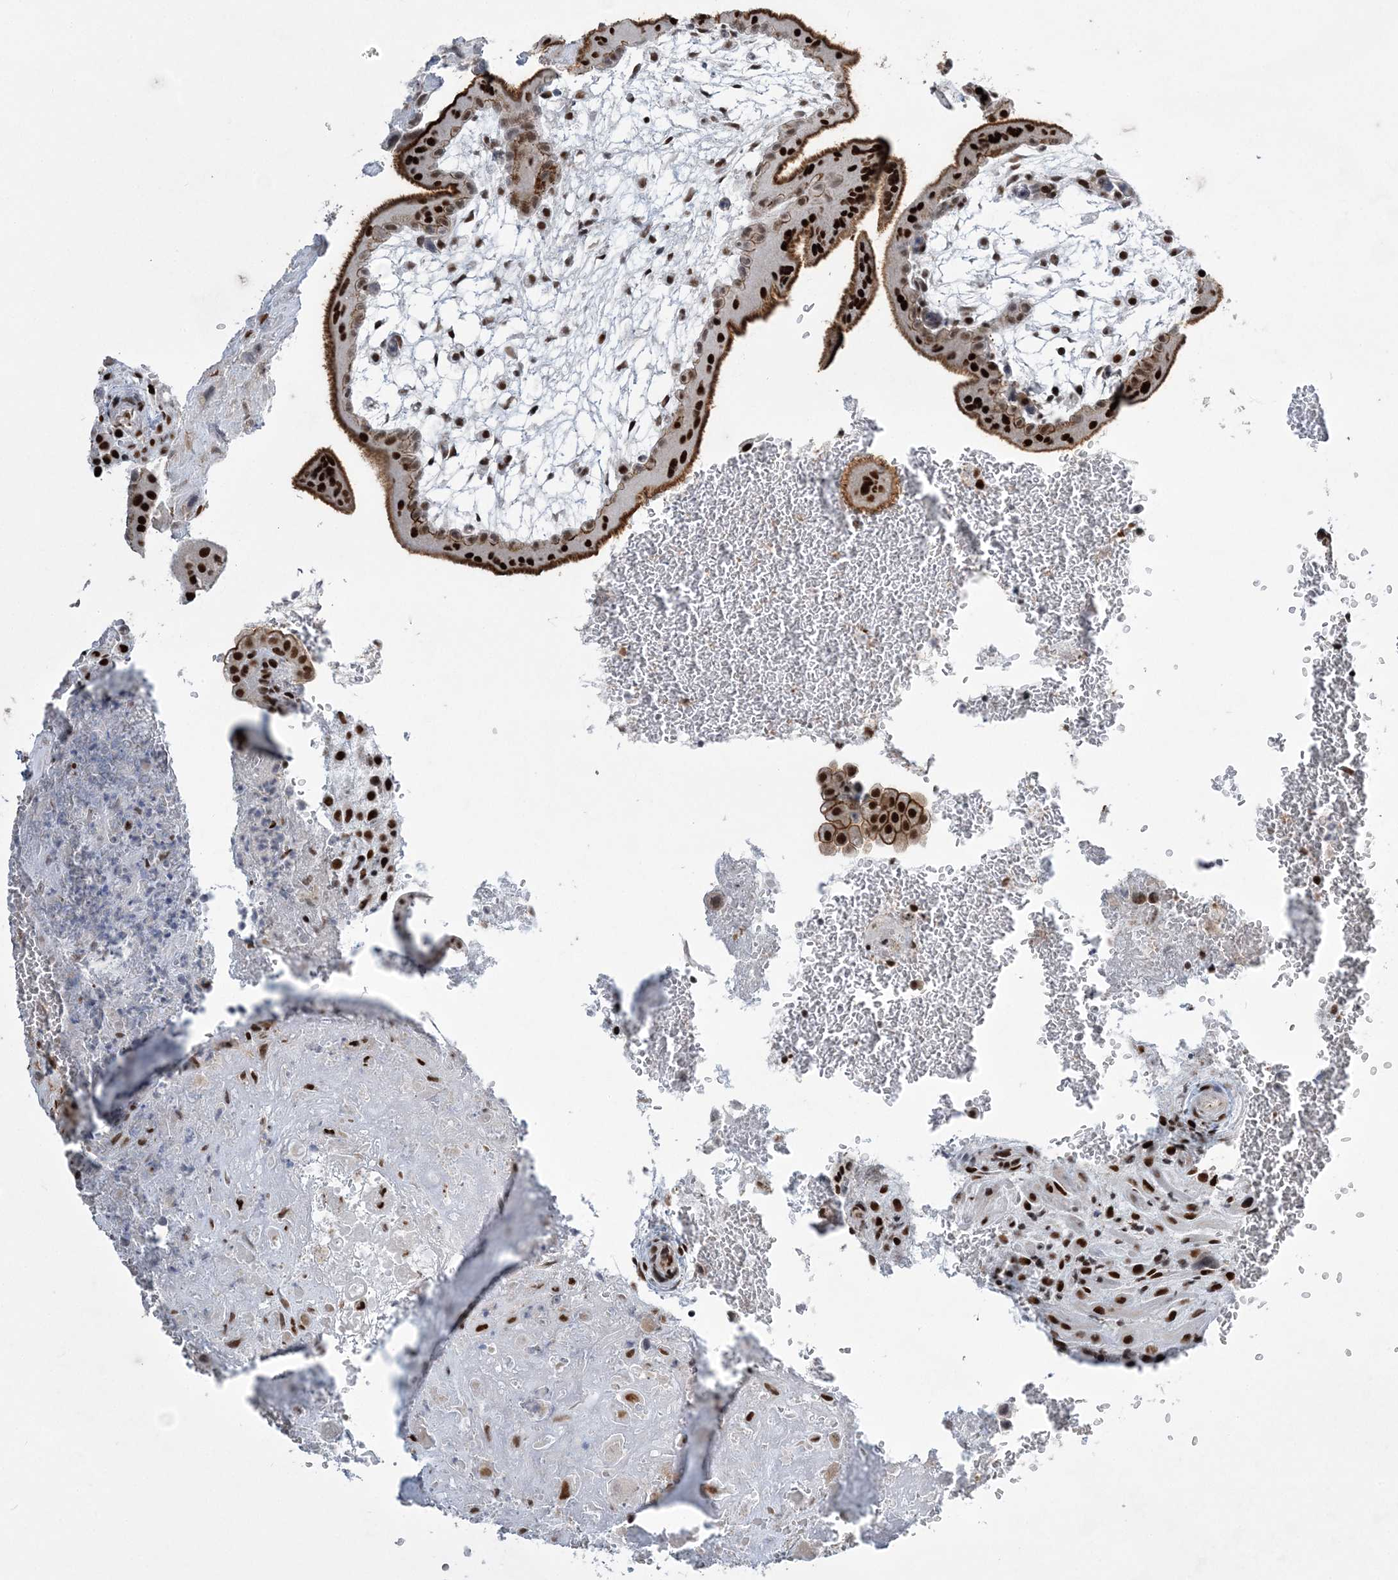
{"staining": {"intensity": "strong", "quantity": ">75%", "location": "cytoplasmic/membranous,nuclear"}, "tissue": "placenta", "cell_type": "Decidual cells", "image_type": "normal", "snomed": [{"axis": "morphology", "description": "Normal tissue, NOS"}, {"axis": "topography", "description": "Placenta"}], "caption": "Immunohistochemical staining of unremarkable placenta exhibits high levels of strong cytoplasmic/membranous,nuclear expression in about >75% of decidual cells. The protein of interest is shown in brown color, while the nuclei are stained blue.", "gene": "ZBTB7A", "patient": {"sex": "female", "age": 35}}